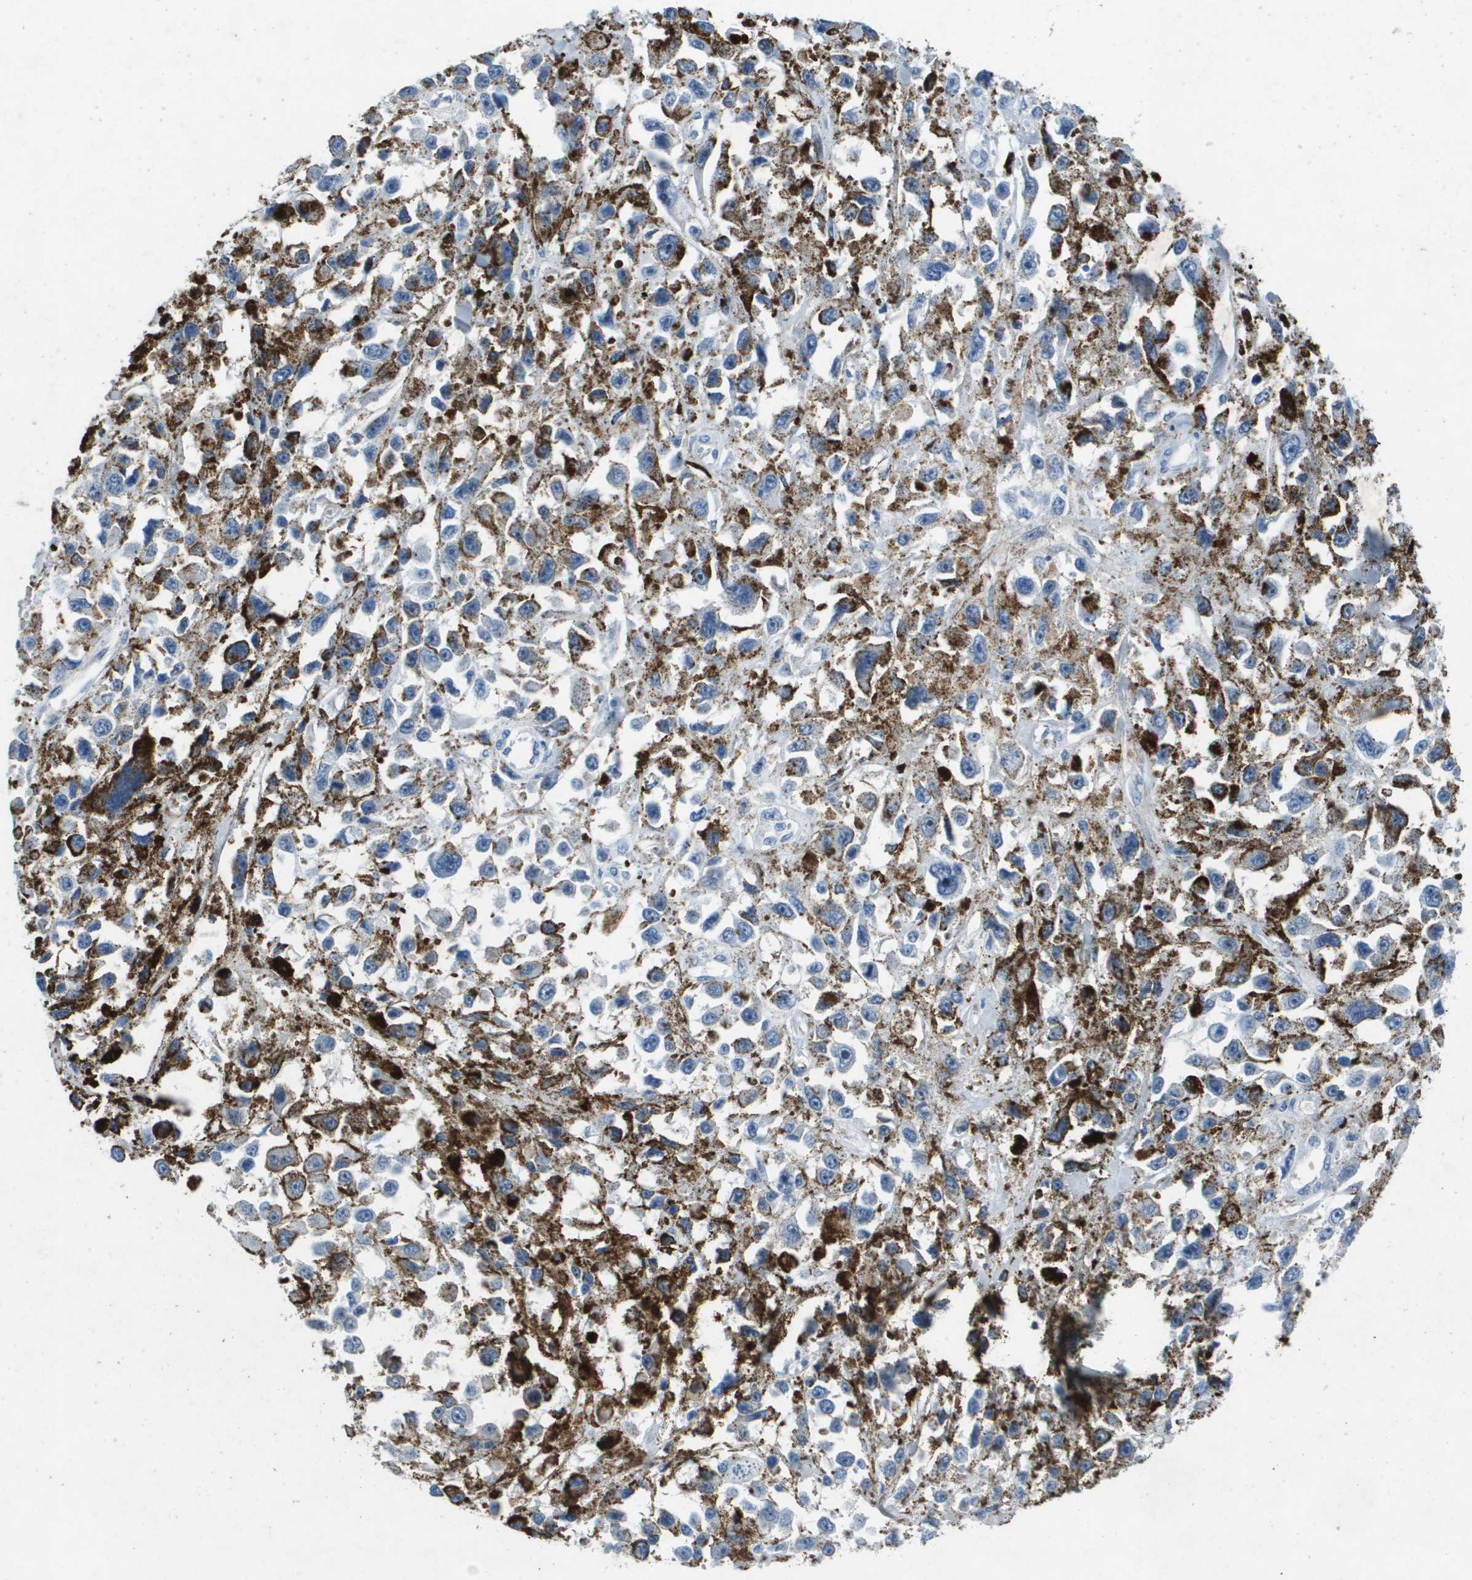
{"staining": {"intensity": "negative", "quantity": "none", "location": "none"}, "tissue": "melanoma", "cell_type": "Tumor cells", "image_type": "cancer", "snomed": [{"axis": "morphology", "description": "Malignant melanoma, Metastatic site"}, {"axis": "topography", "description": "Lymph node"}], "caption": "This is an immunohistochemistry (IHC) image of malignant melanoma (metastatic site). There is no positivity in tumor cells.", "gene": "ITGA6", "patient": {"sex": "male", "age": 59}}